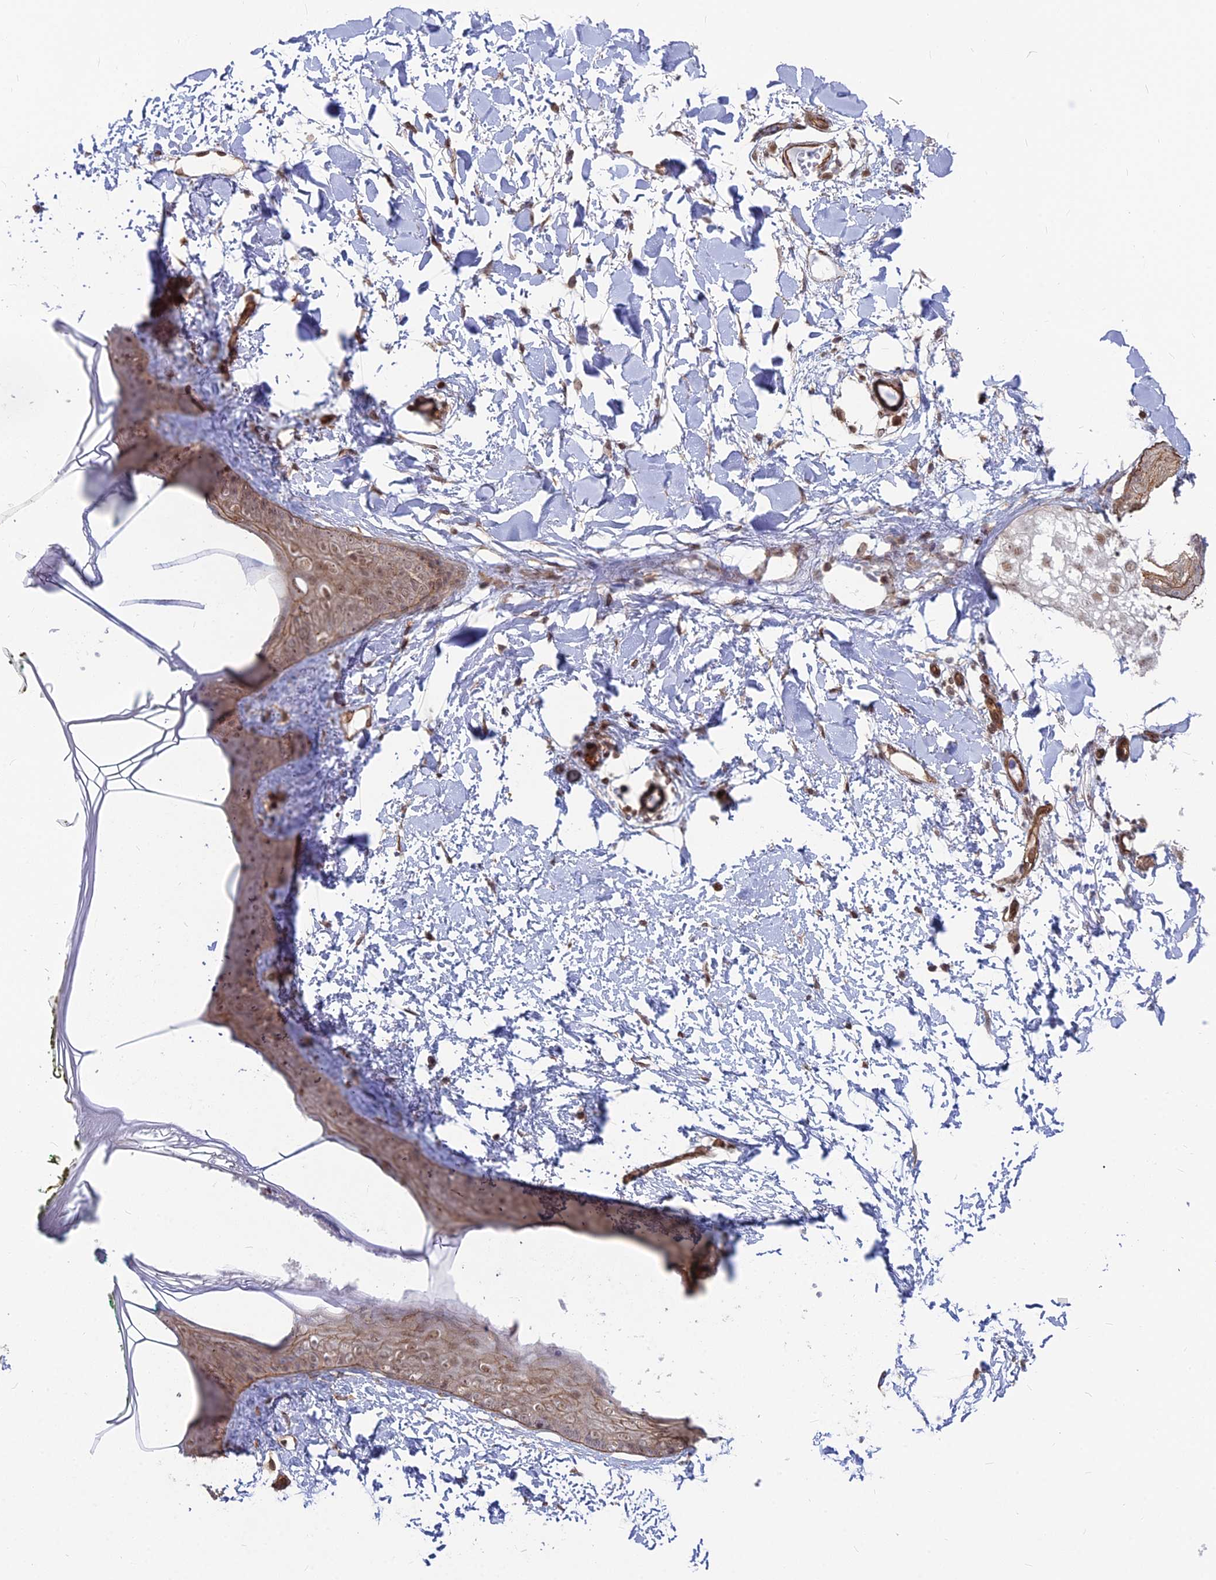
{"staining": {"intensity": "moderate", "quantity": ">75%", "location": "cytoplasmic/membranous,nuclear"}, "tissue": "skin", "cell_type": "Fibroblasts", "image_type": "normal", "snomed": [{"axis": "morphology", "description": "Normal tissue, NOS"}, {"axis": "topography", "description": "Skin"}], "caption": "The photomicrograph exhibits immunohistochemical staining of normal skin. There is moderate cytoplasmic/membranous,nuclear expression is appreciated in approximately >75% of fibroblasts.", "gene": "YJU2", "patient": {"sex": "female", "age": 34}}